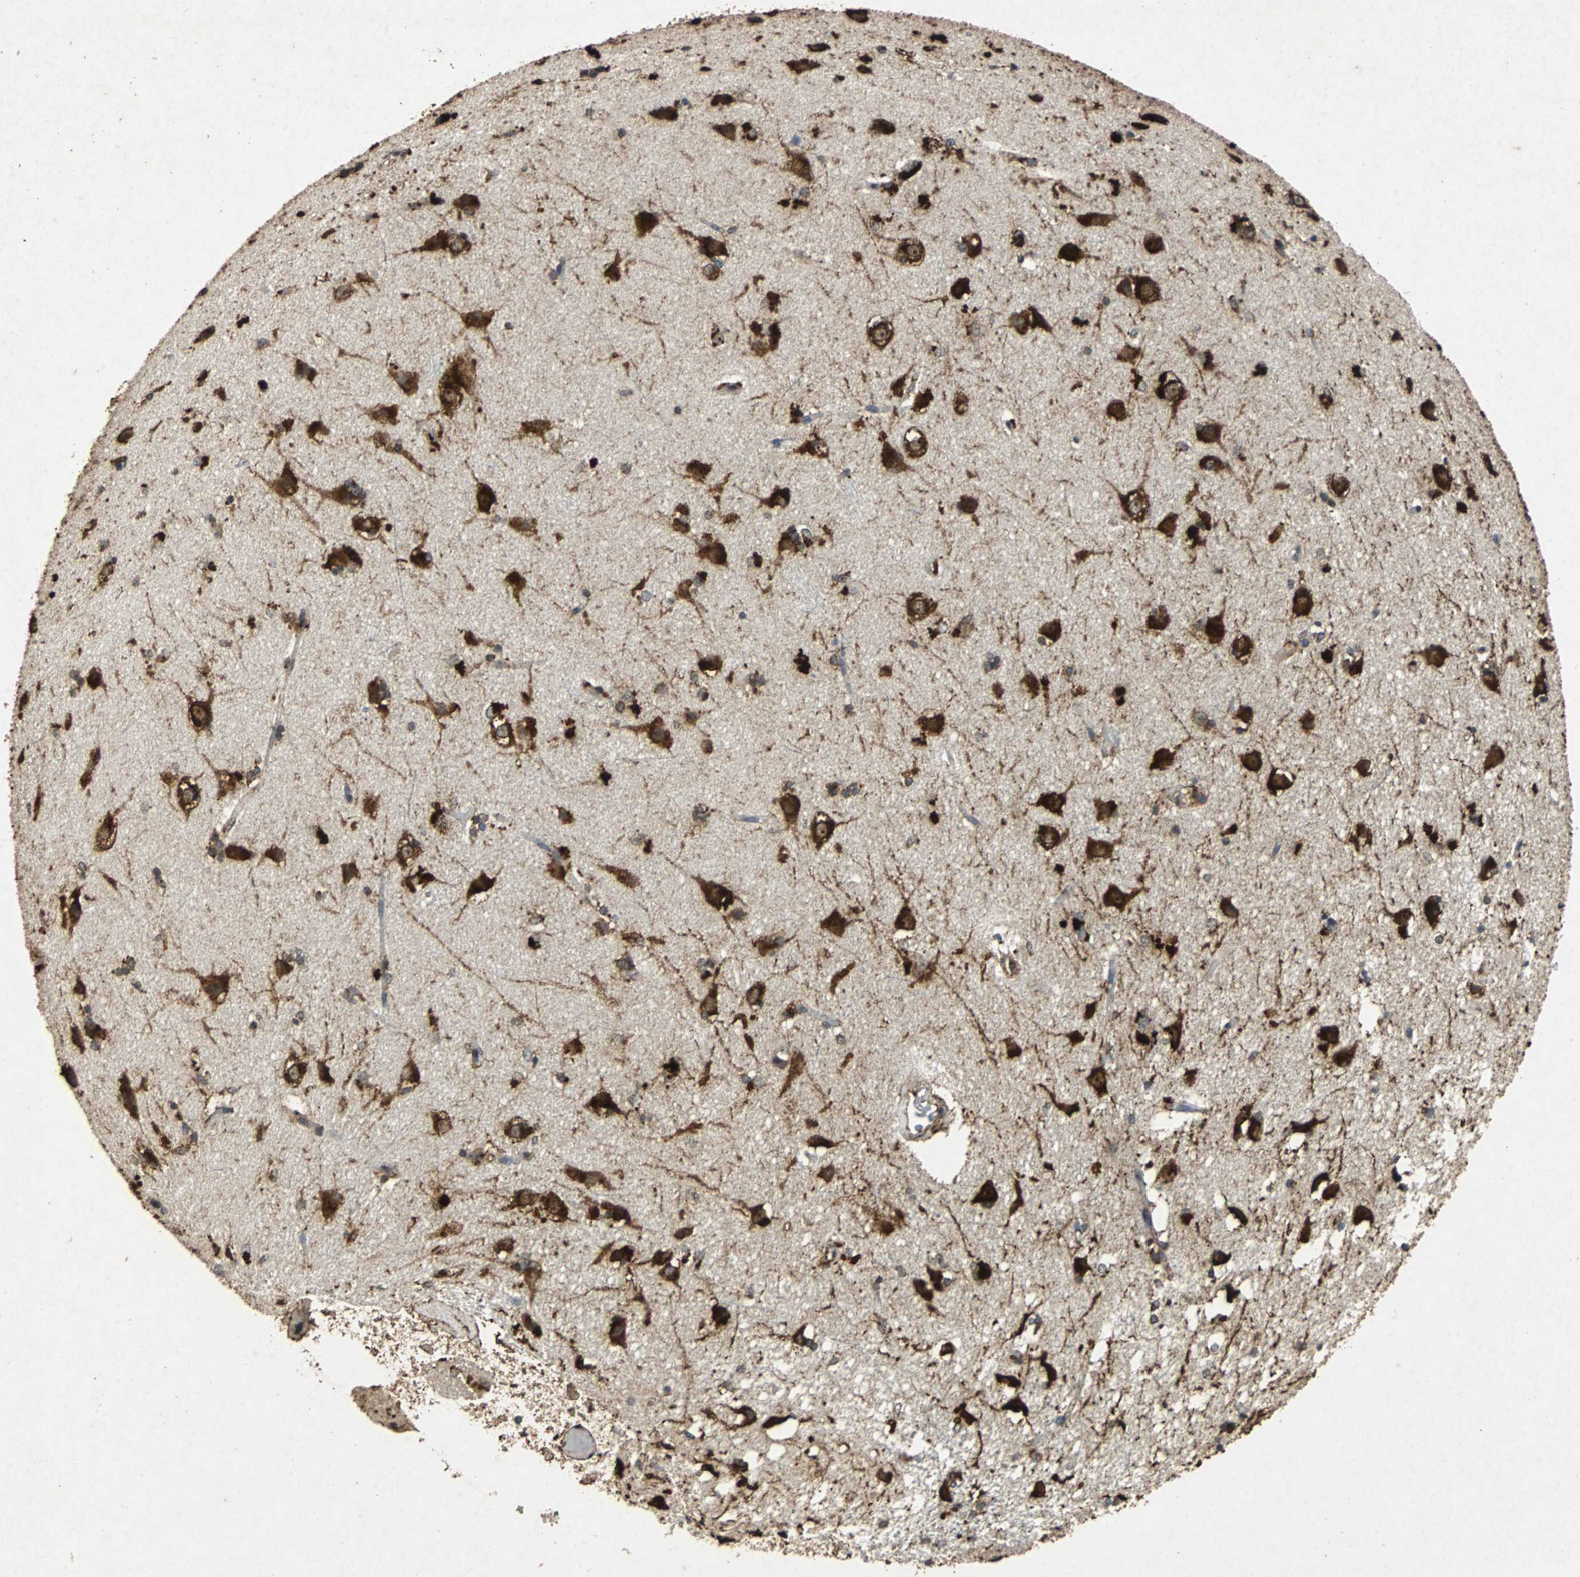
{"staining": {"intensity": "strong", "quantity": "25%-75%", "location": "cytoplasmic/membranous"}, "tissue": "caudate", "cell_type": "Glial cells", "image_type": "normal", "snomed": [{"axis": "morphology", "description": "Normal tissue, NOS"}, {"axis": "topography", "description": "Lateral ventricle wall"}], "caption": "About 25%-75% of glial cells in benign caudate demonstrate strong cytoplasmic/membranous protein positivity as visualized by brown immunohistochemical staining.", "gene": "NAA10", "patient": {"sex": "female", "age": 19}}